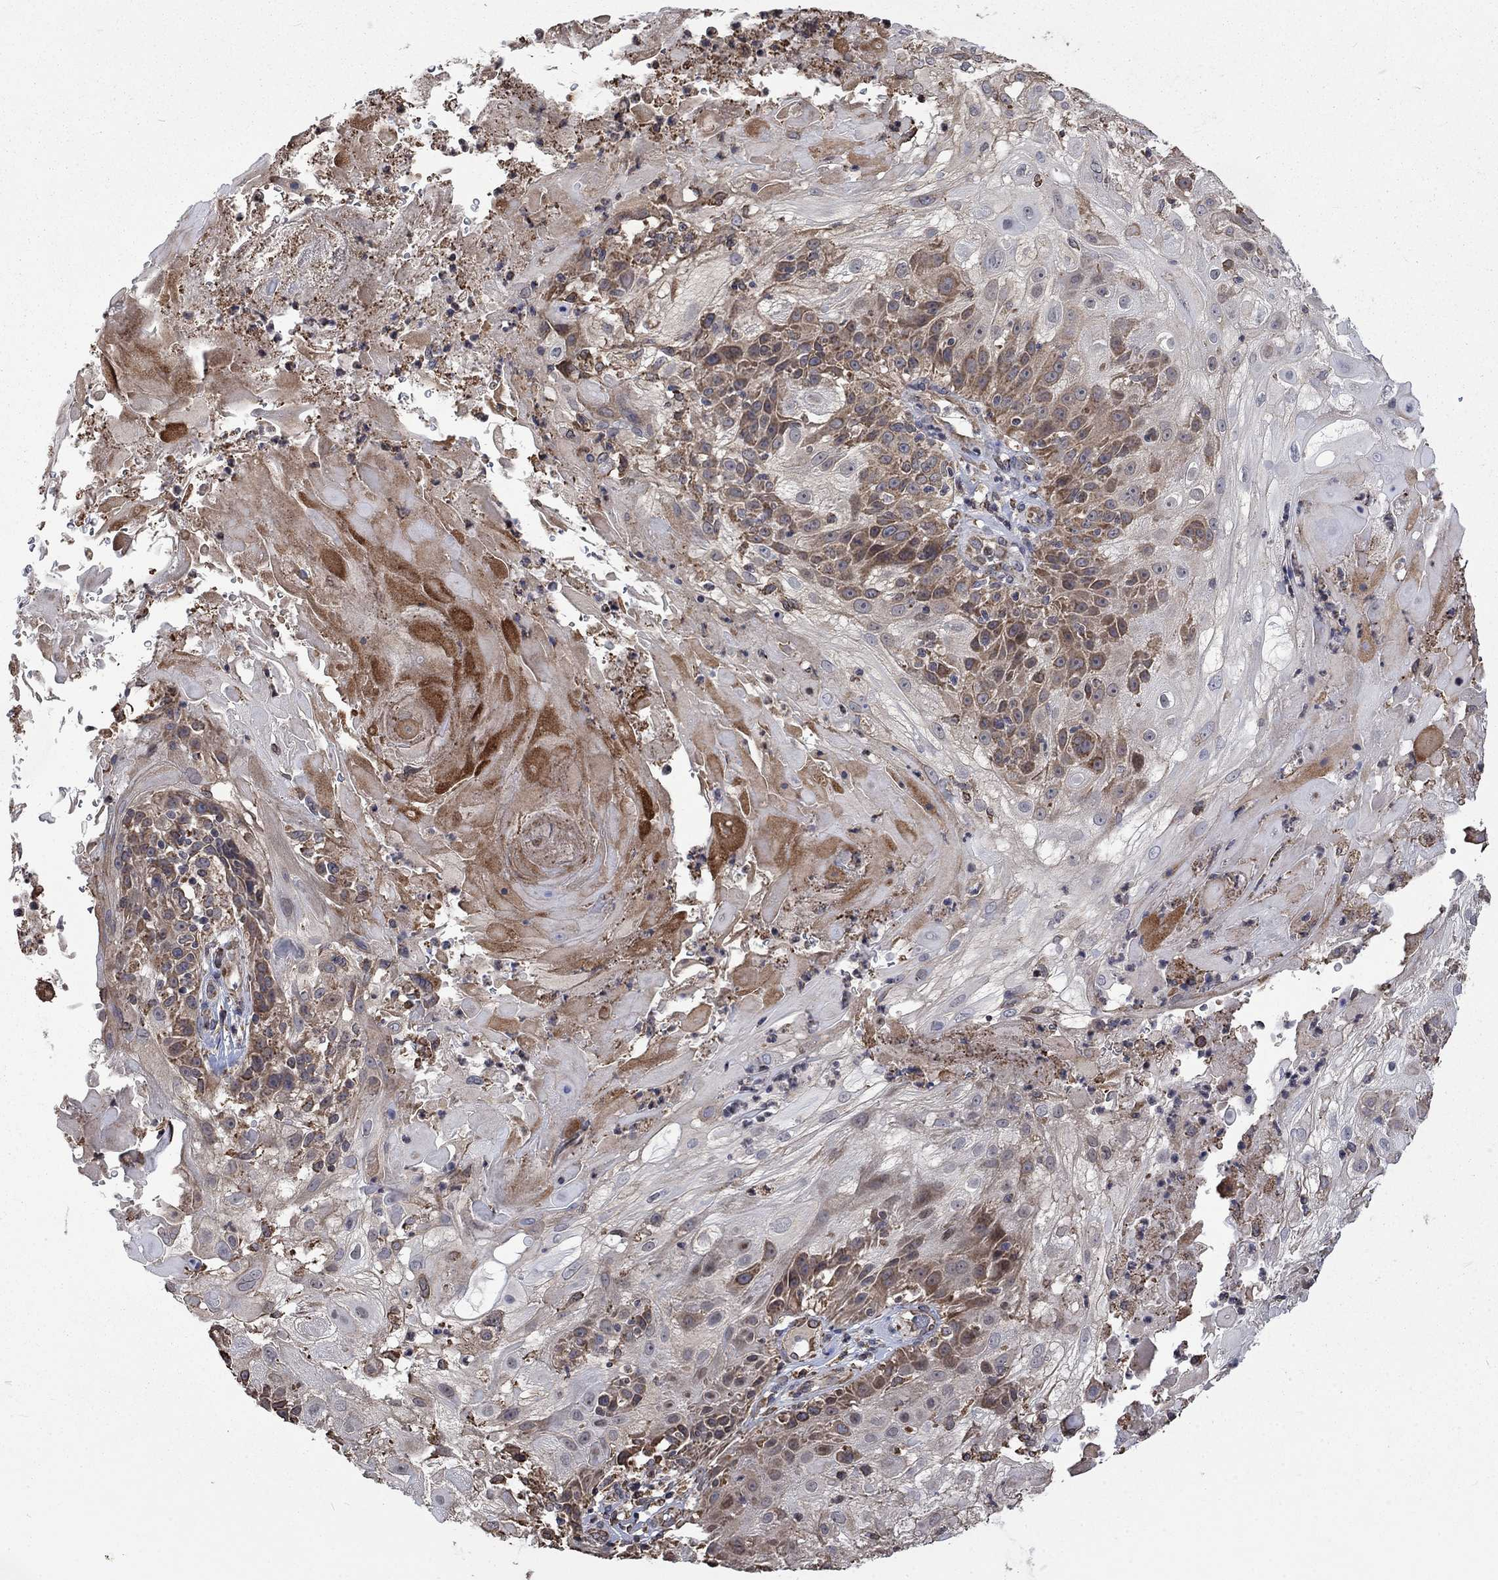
{"staining": {"intensity": "moderate", "quantity": "<25%", "location": "cytoplasmic/membranous"}, "tissue": "skin cancer", "cell_type": "Tumor cells", "image_type": "cancer", "snomed": [{"axis": "morphology", "description": "Normal tissue, NOS"}, {"axis": "morphology", "description": "Squamous cell carcinoma, NOS"}, {"axis": "topography", "description": "Skin"}], "caption": "Skin cancer was stained to show a protein in brown. There is low levels of moderate cytoplasmic/membranous staining in about <25% of tumor cells.", "gene": "ESRRA", "patient": {"sex": "female", "age": 83}}